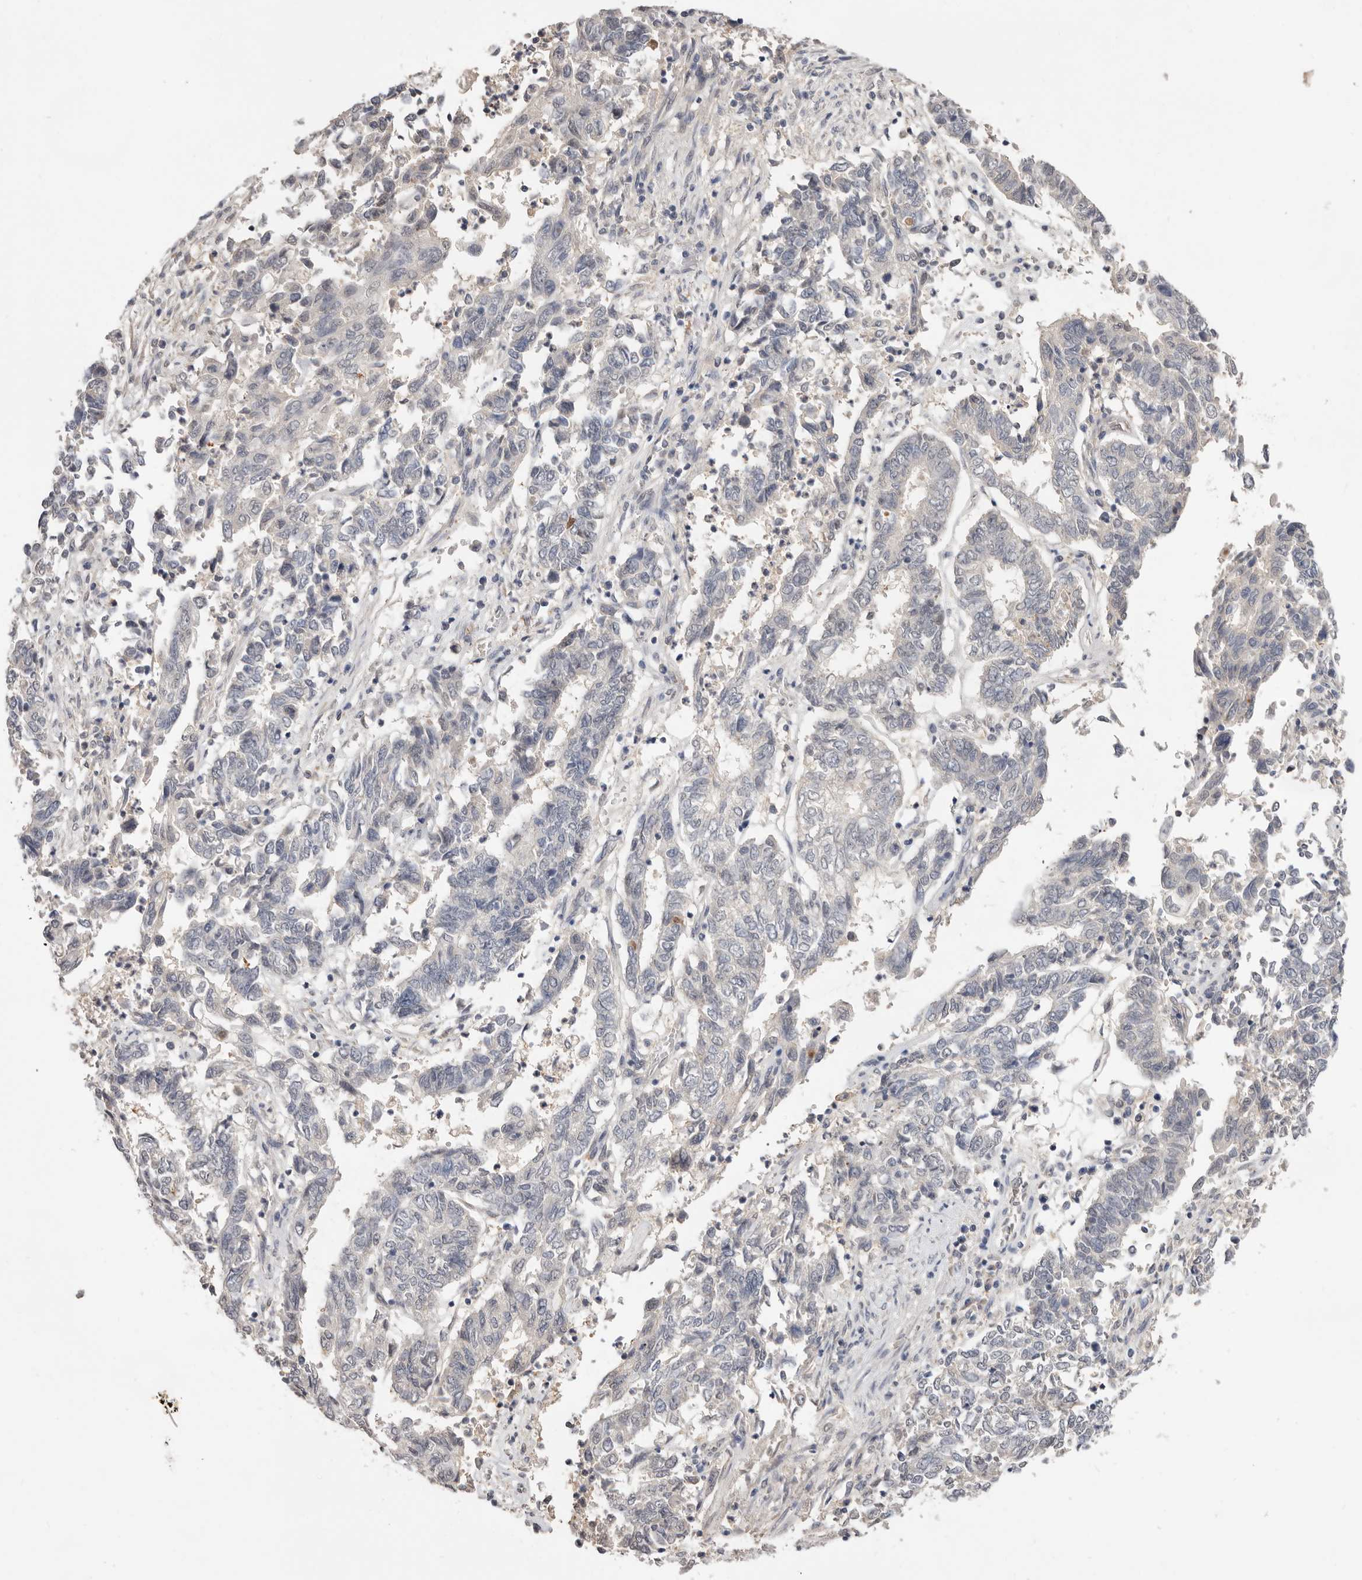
{"staining": {"intensity": "negative", "quantity": "none", "location": "none"}, "tissue": "endometrial cancer", "cell_type": "Tumor cells", "image_type": "cancer", "snomed": [{"axis": "morphology", "description": "Adenocarcinoma, NOS"}, {"axis": "topography", "description": "Endometrium"}], "caption": "Tumor cells are negative for protein expression in human endometrial adenocarcinoma.", "gene": "DOP1A", "patient": {"sex": "female", "age": 80}}